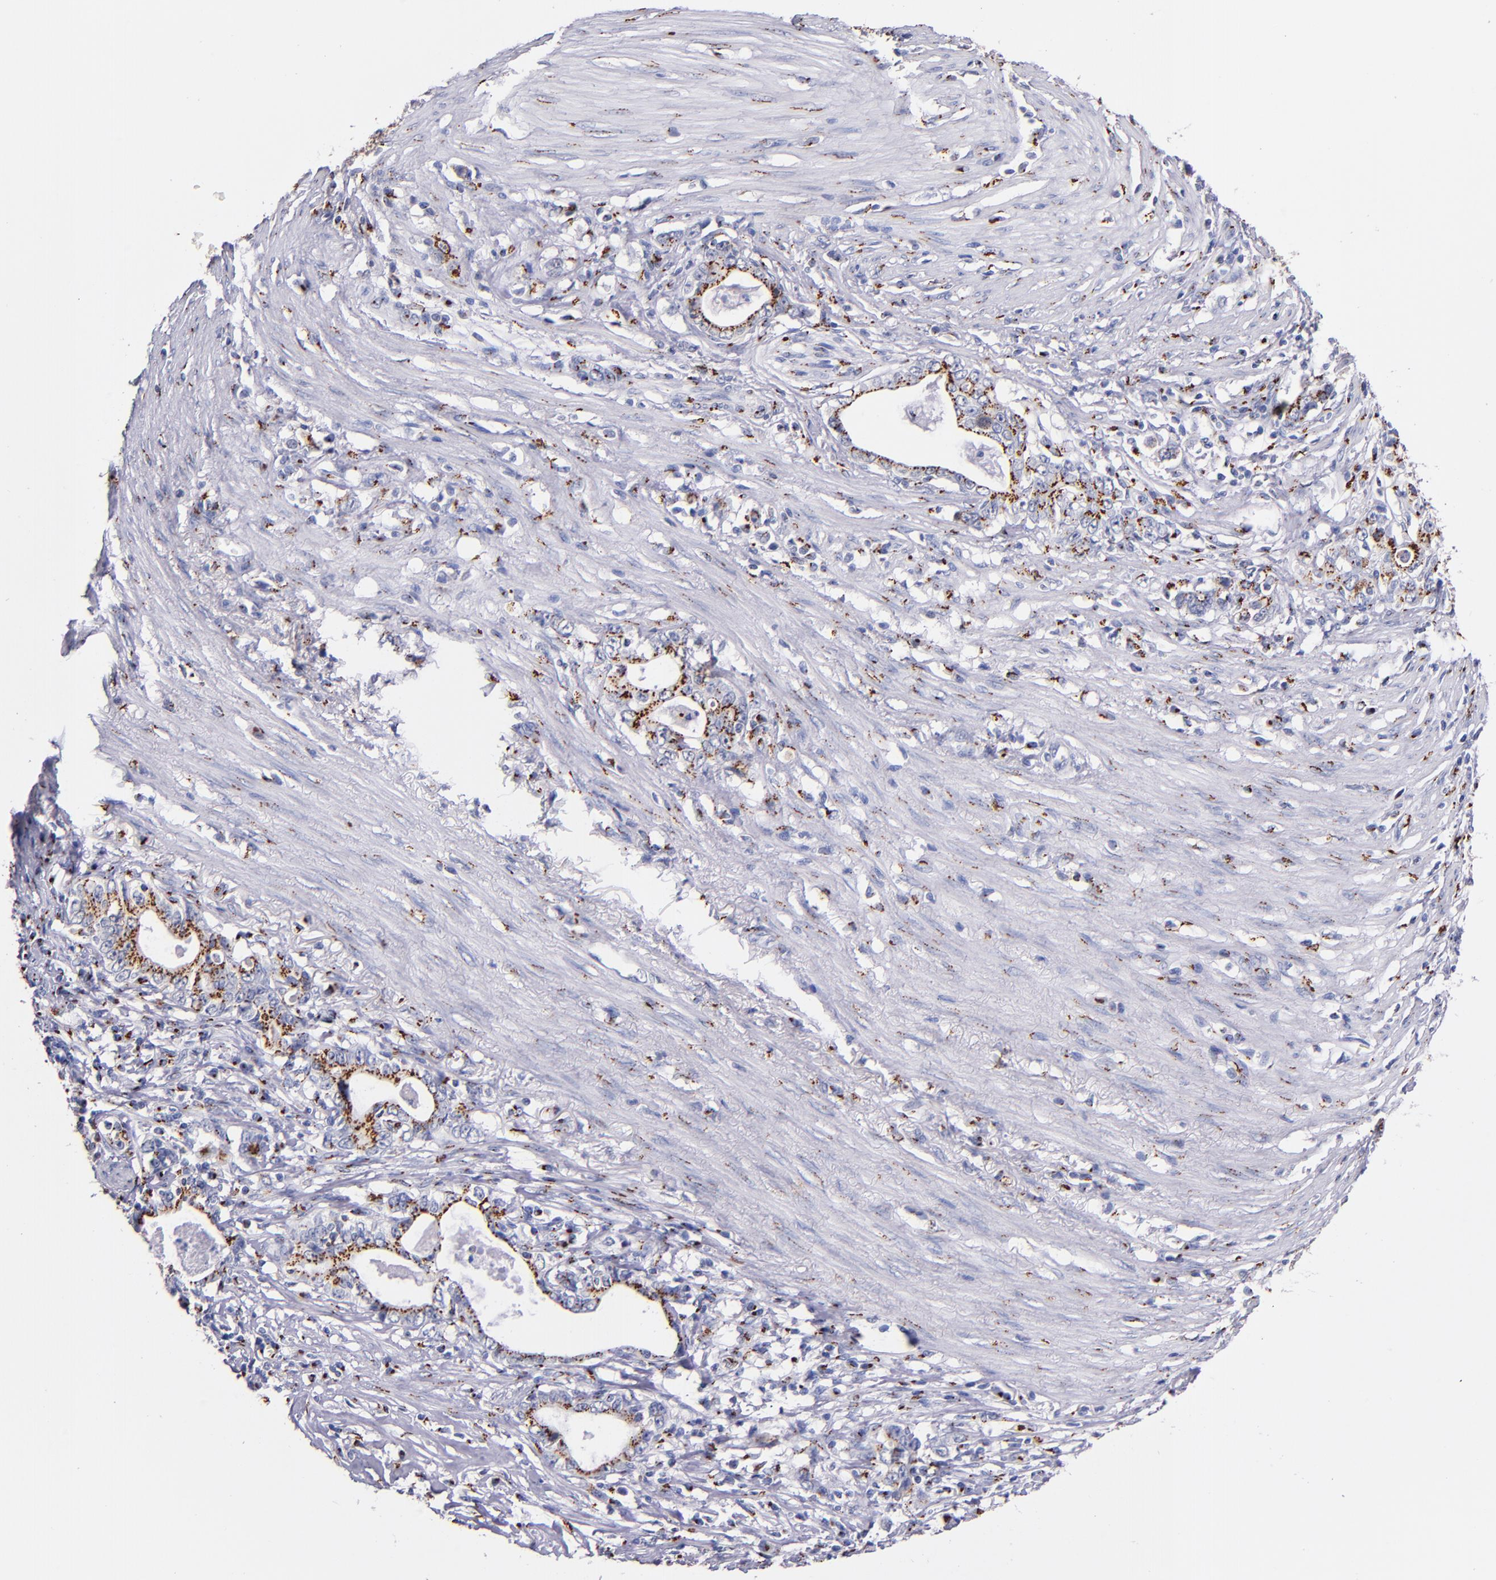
{"staining": {"intensity": "moderate", "quantity": ">75%", "location": "cytoplasmic/membranous"}, "tissue": "stomach cancer", "cell_type": "Tumor cells", "image_type": "cancer", "snomed": [{"axis": "morphology", "description": "Adenocarcinoma, NOS"}, {"axis": "topography", "description": "Stomach, lower"}], "caption": "The photomicrograph displays staining of stomach cancer, revealing moderate cytoplasmic/membranous protein expression (brown color) within tumor cells. Nuclei are stained in blue.", "gene": "GOLIM4", "patient": {"sex": "female", "age": 72}}